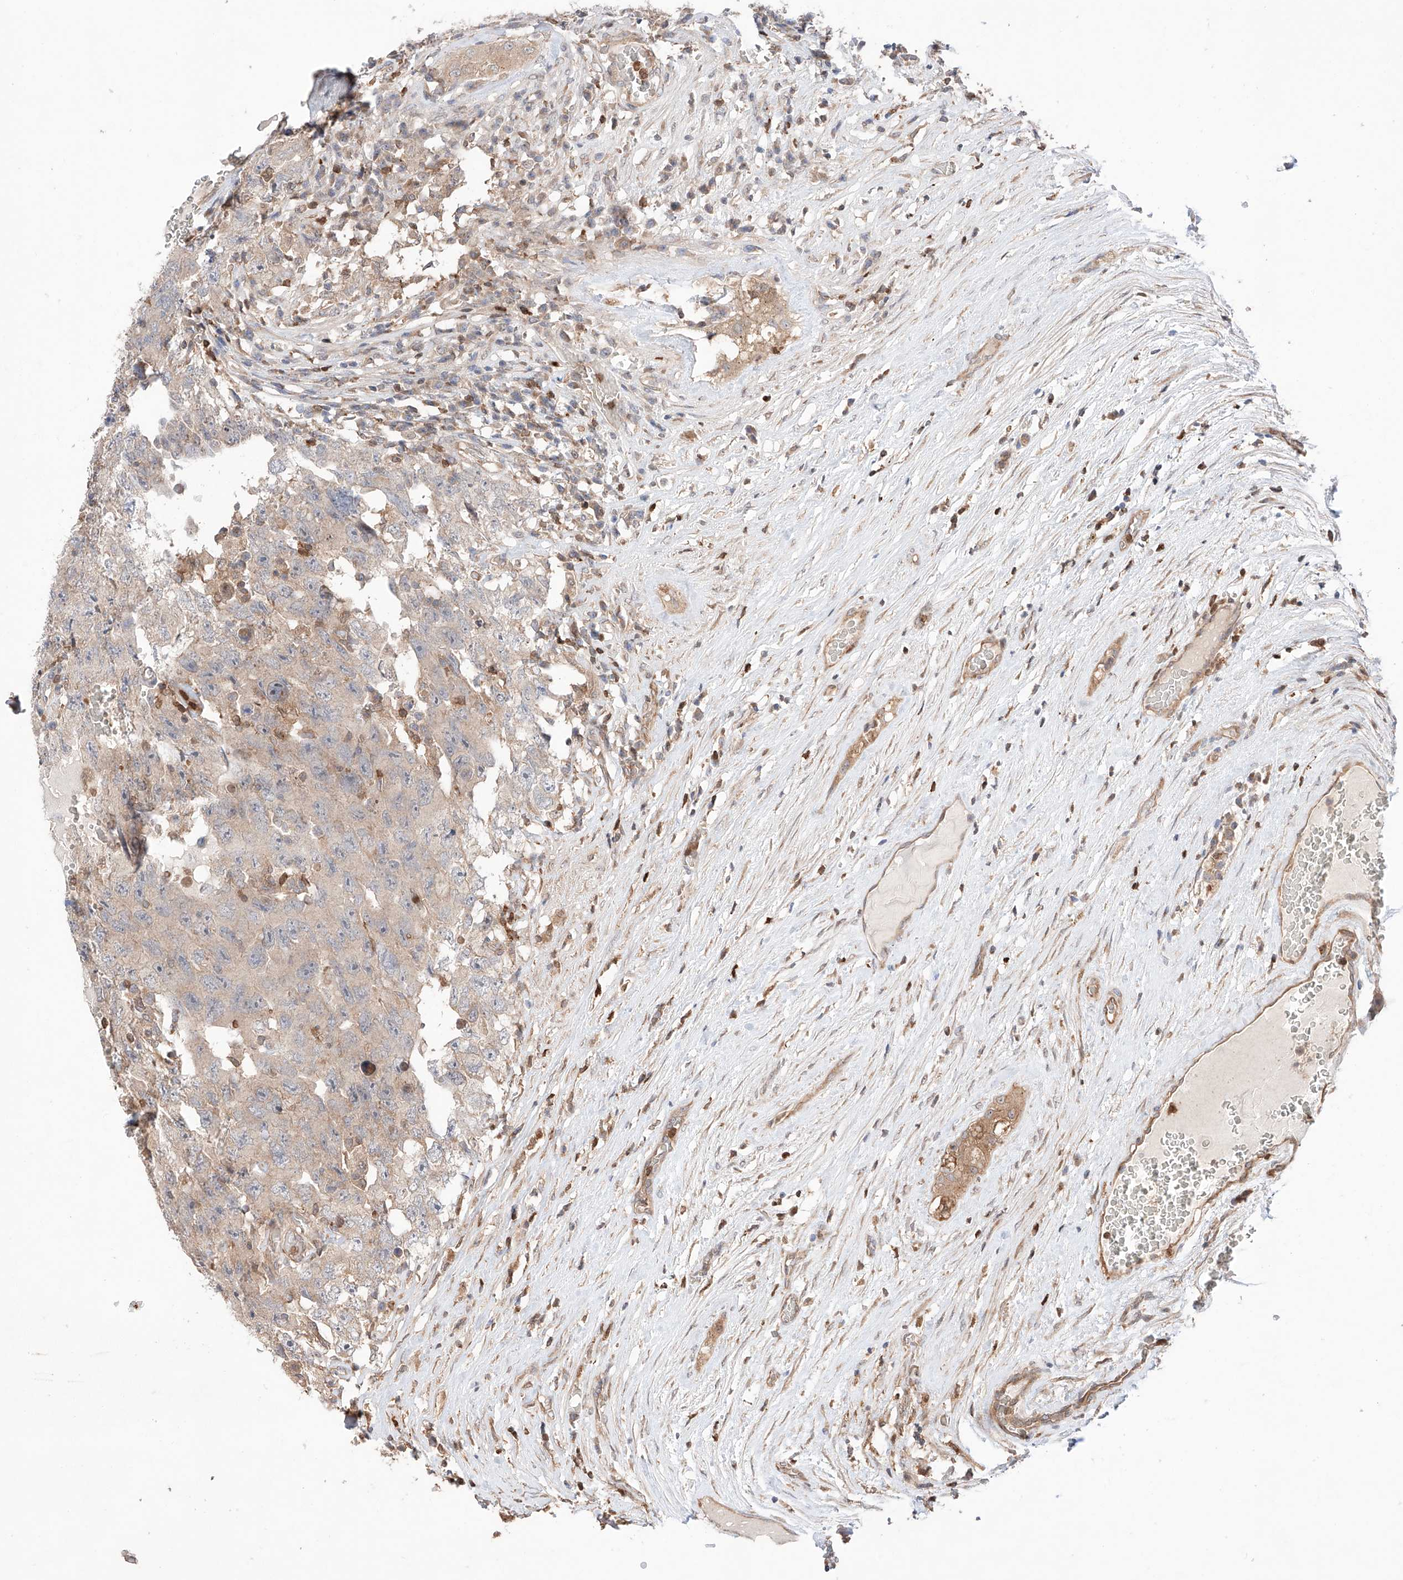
{"staining": {"intensity": "negative", "quantity": "none", "location": "none"}, "tissue": "testis cancer", "cell_type": "Tumor cells", "image_type": "cancer", "snomed": [{"axis": "morphology", "description": "Carcinoma, Embryonal, NOS"}, {"axis": "topography", "description": "Testis"}], "caption": "Tumor cells are negative for brown protein staining in testis cancer (embryonal carcinoma).", "gene": "IGSF22", "patient": {"sex": "male", "age": 26}}